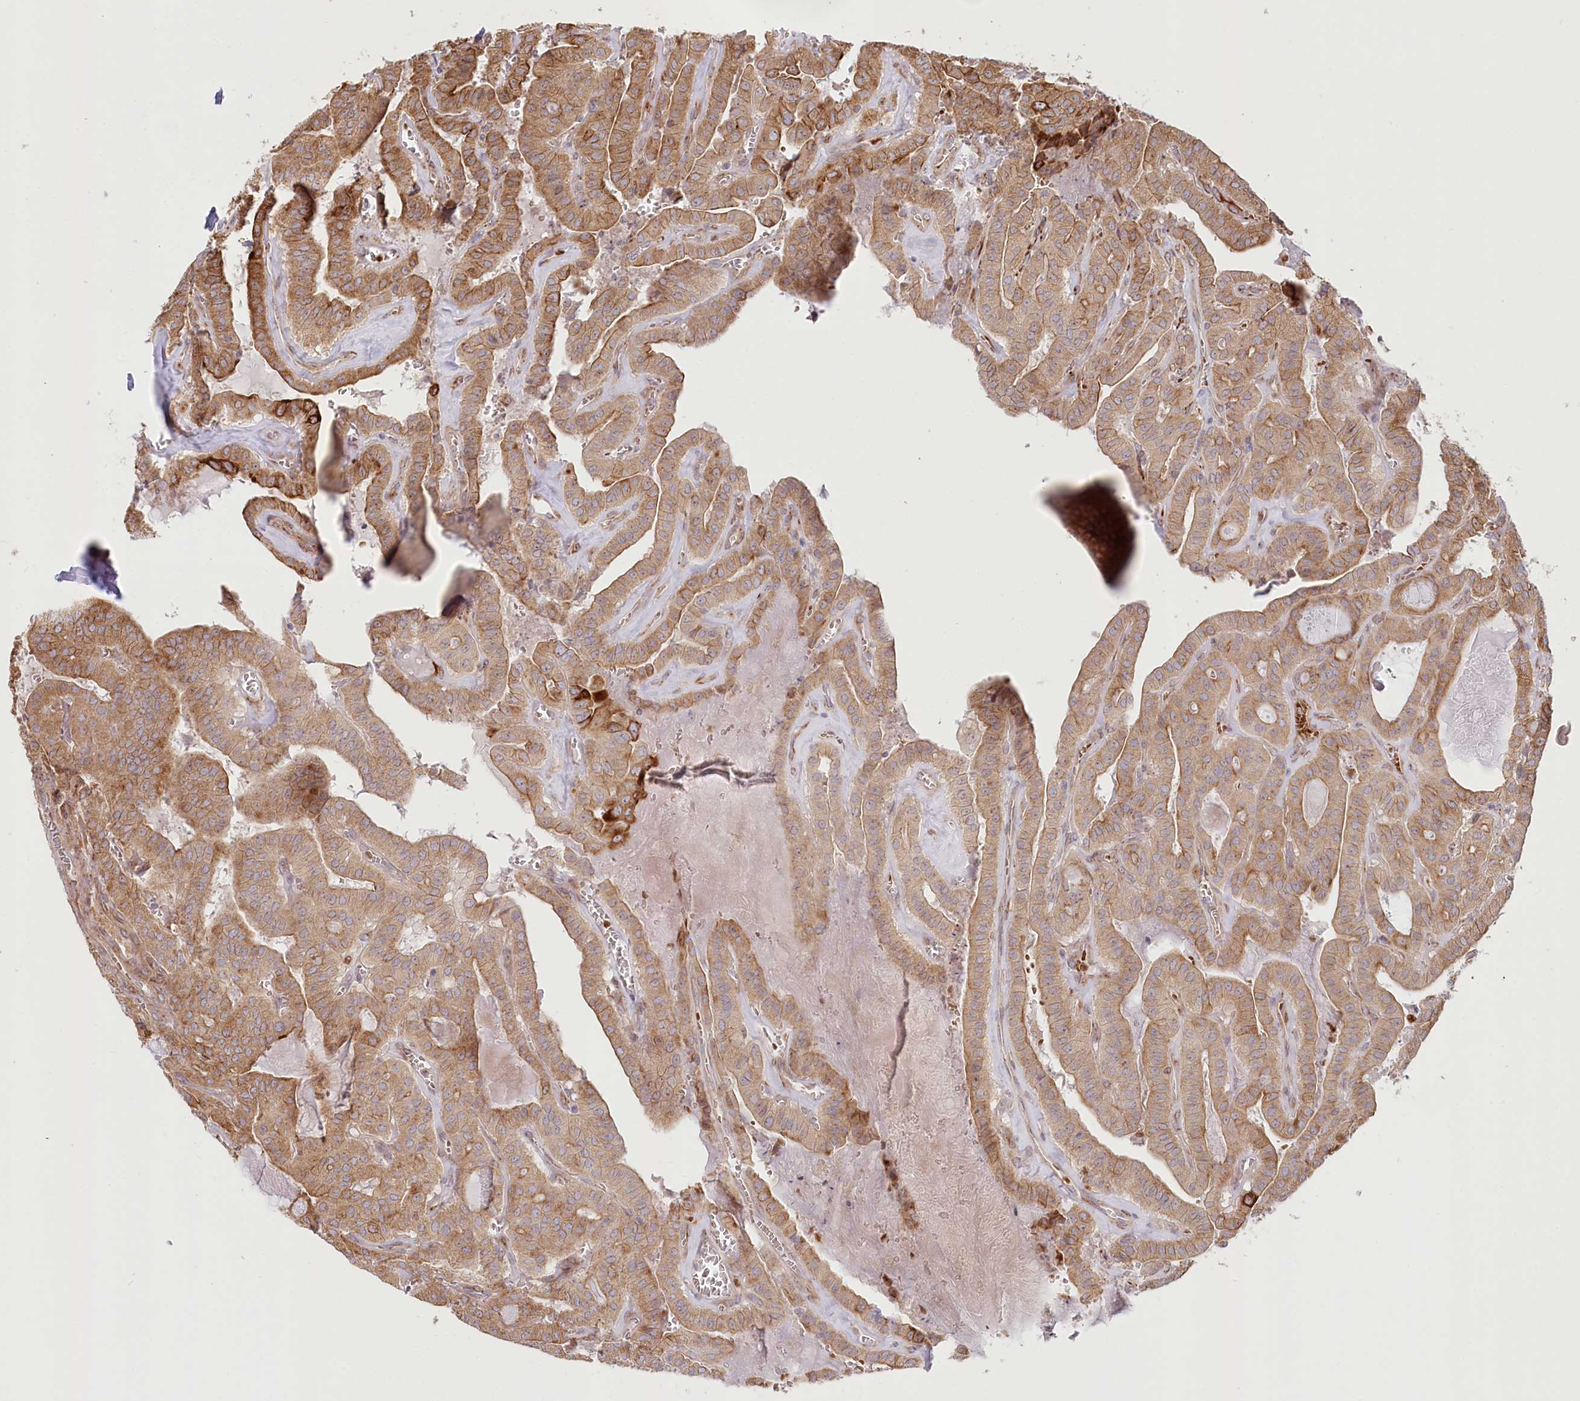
{"staining": {"intensity": "moderate", "quantity": ">75%", "location": "cytoplasmic/membranous"}, "tissue": "thyroid cancer", "cell_type": "Tumor cells", "image_type": "cancer", "snomed": [{"axis": "morphology", "description": "Papillary adenocarcinoma, NOS"}, {"axis": "topography", "description": "Thyroid gland"}], "caption": "Thyroid papillary adenocarcinoma stained with a brown dye demonstrates moderate cytoplasmic/membranous positive positivity in about >75% of tumor cells.", "gene": "COMMD3", "patient": {"sex": "male", "age": 52}}